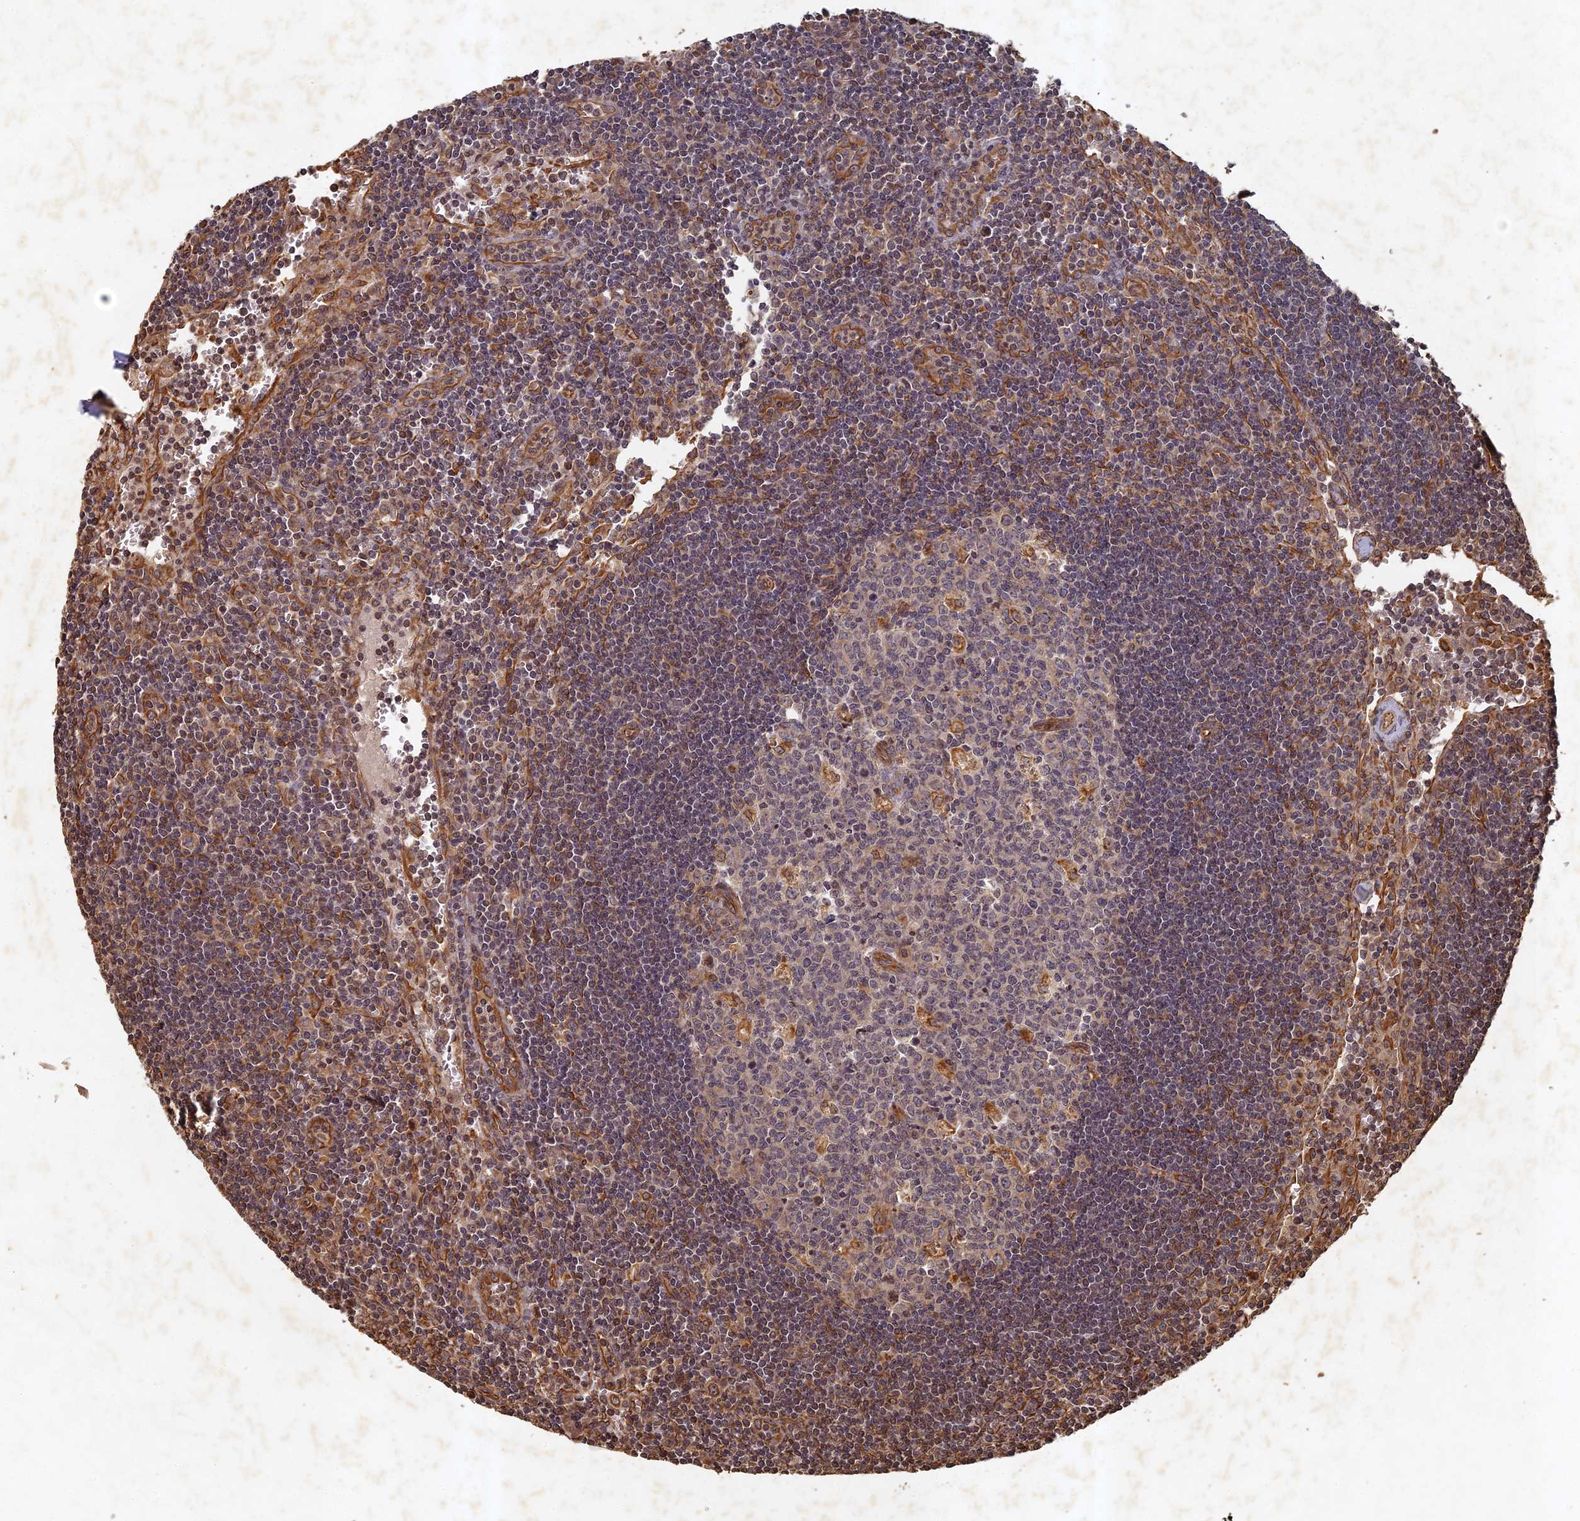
{"staining": {"intensity": "moderate", "quantity": "<25%", "location": "cytoplasmic/membranous"}, "tissue": "lymph node", "cell_type": "Germinal center cells", "image_type": "normal", "snomed": [{"axis": "morphology", "description": "Normal tissue, NOS"}, {"axis": "topography", "description": "Lymph node"}], "caption": "Lymph node stained with DAB (3,3'-diaminobenzidine) IHC shows low levels of moderate cytoplasmic/membranous positivity in about <25% of germinal center cells. (DAB (3,3'-diaminobenzidine) IHC with brightfield microscopy, high magnification).", "gene": "ABCB10", "patient": {"sex": "female", "age": 32}}